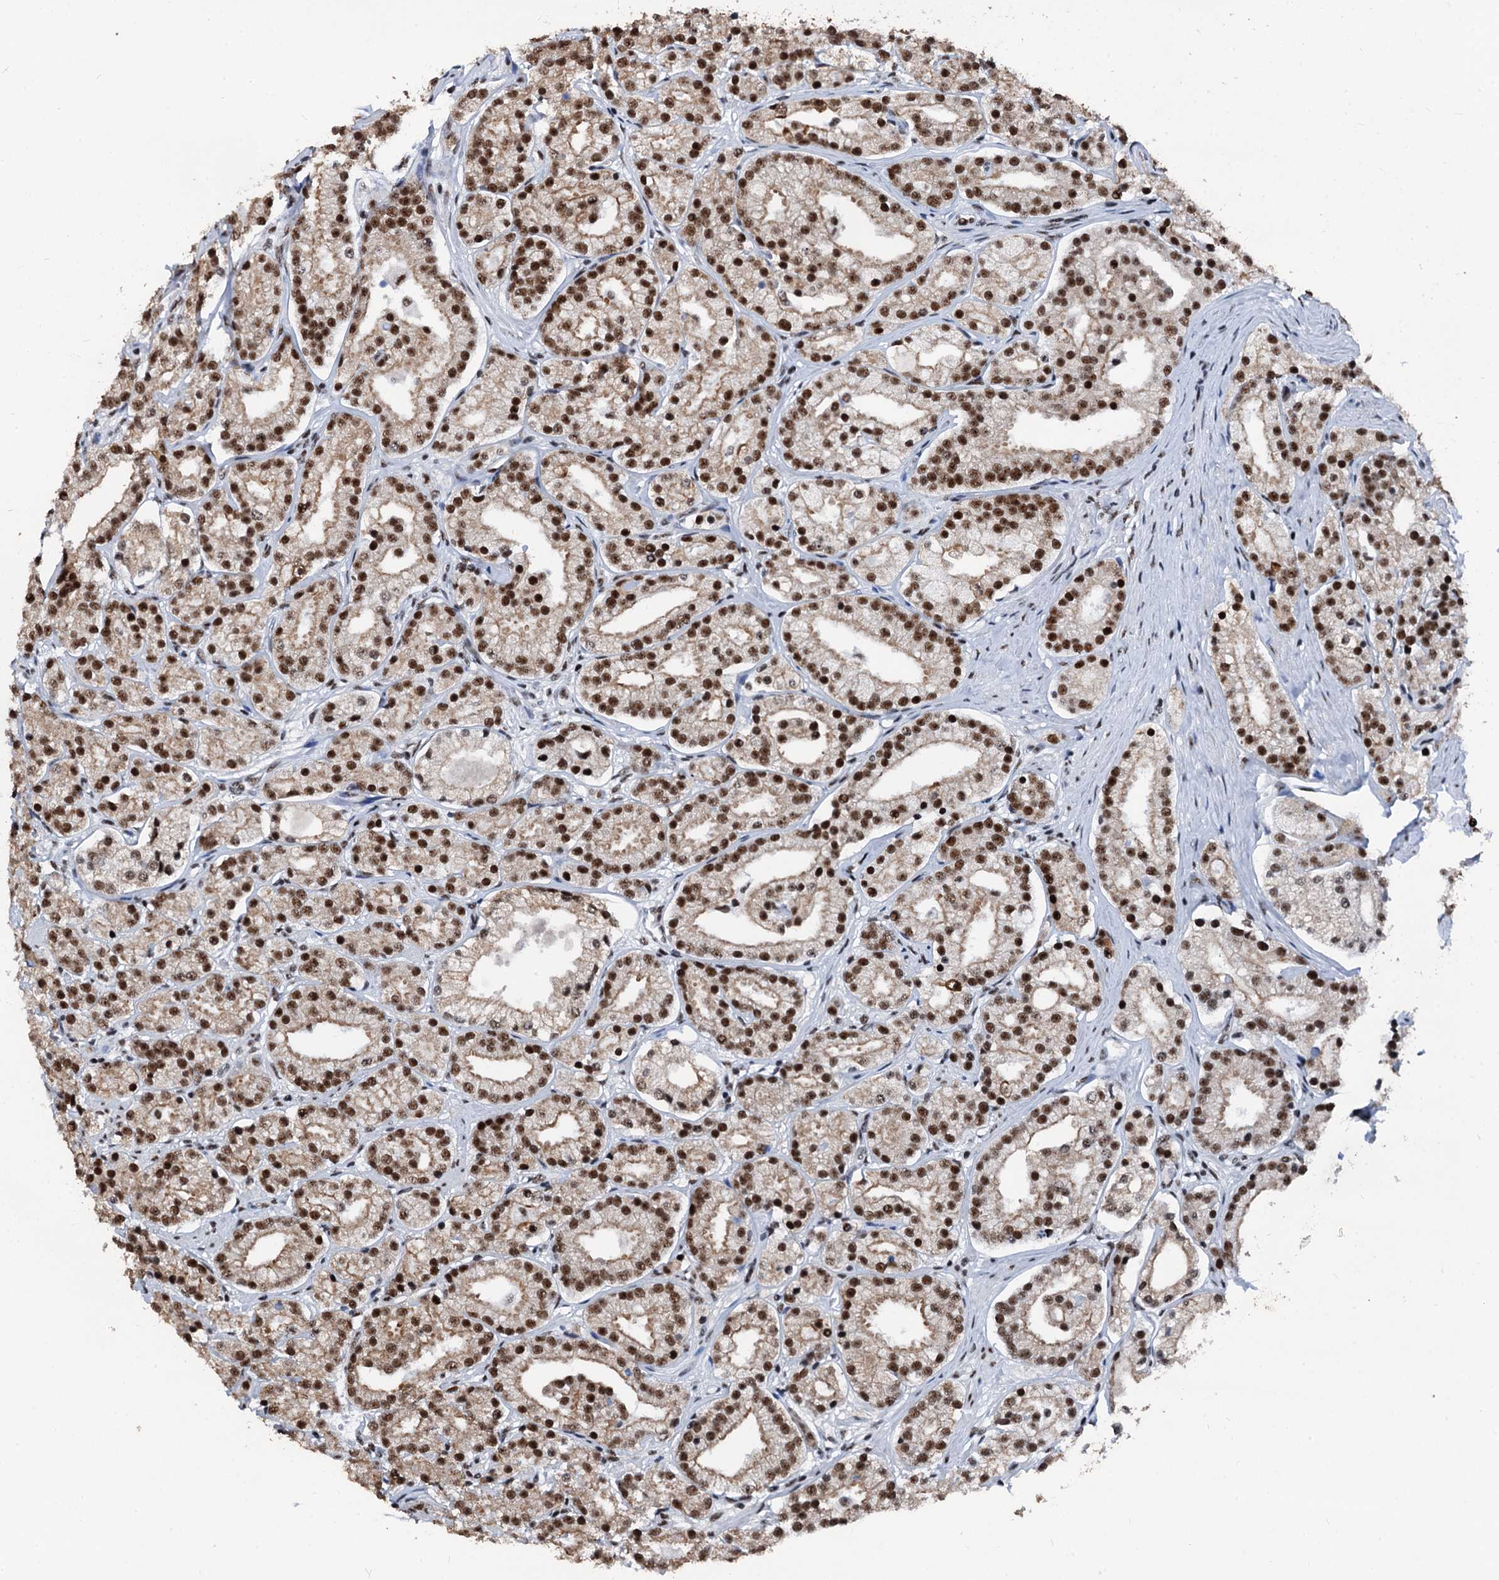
{"staining": {"intensity": "strong", "quantity": ">75%", "location": "nuclear"}, "tissue": "prostate cancer", "cell_type": "Tumor cells", "image_type": "cancer", "snomed": [{"axis": "morphology", "description": "Adenocarcinoma, High grade"}, {"axis": "topography", "description": "Prostate"}], "caption": "Tumor cells reveal strong nuclear expression in approximately >75% of cells in prostate adenocarcinoma (high-grade).", "gene": "DDX23", "patient": {"sex": "male", "age": 69}}